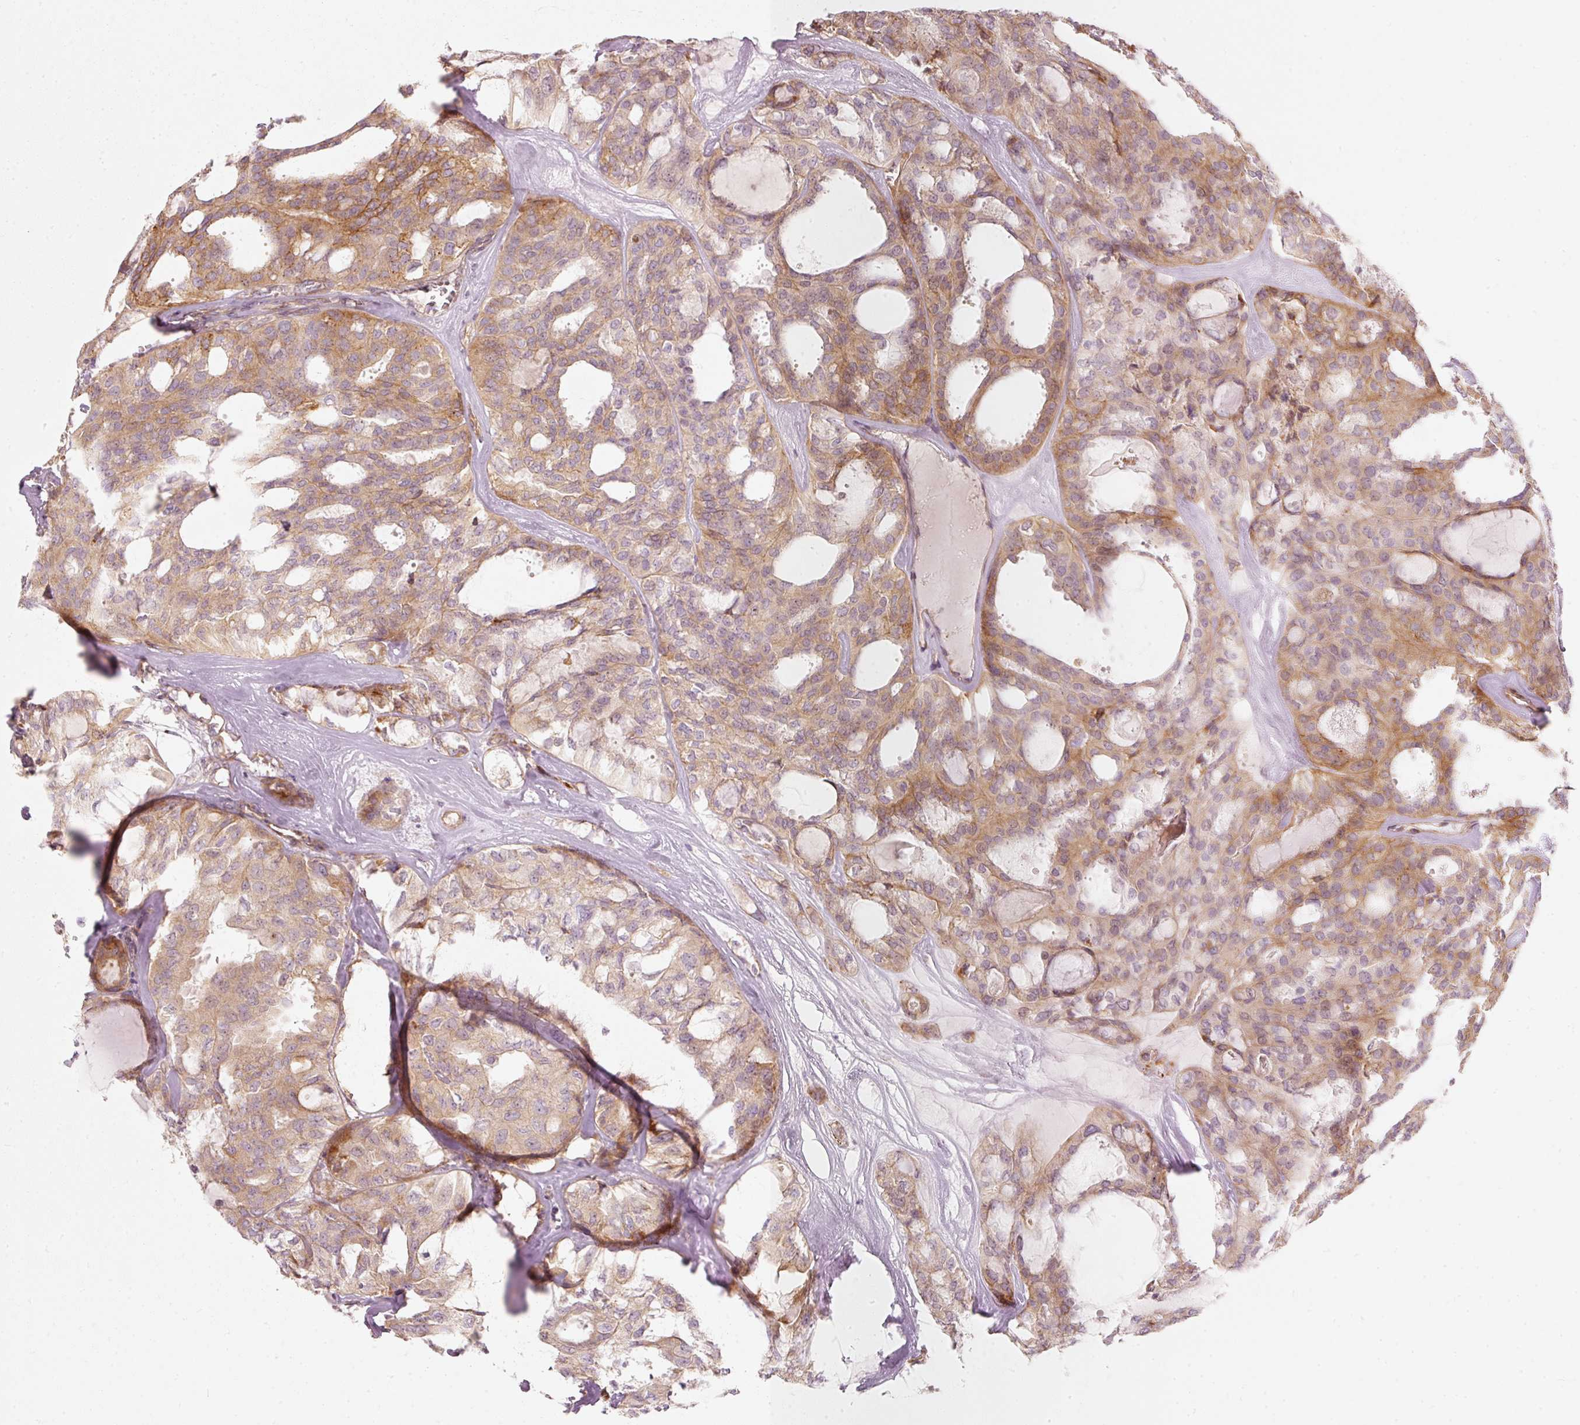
{"staining": {"intensity": "moderate", "quantity": ">75%", "location": "cytoplasmic/membranous"}, "tissue": "thyroid cancer", "cell_type": "Tumor cells", "image_type": "cancer", "snomed": [{"axis": "morphology", "description": "Follicular adenoma carcinoma, NOS"}, {"axis": "topography", "description": "Thyroid gland"}], "caption": "Protein expression analysis of human thyroid follicular adenoma carcinoma reveals moderate cytoplasmic/membranous expression in about >75% of tumor cells.", "gene": "KCNQ1", "patient": {"sex": "male", "age": 75}}